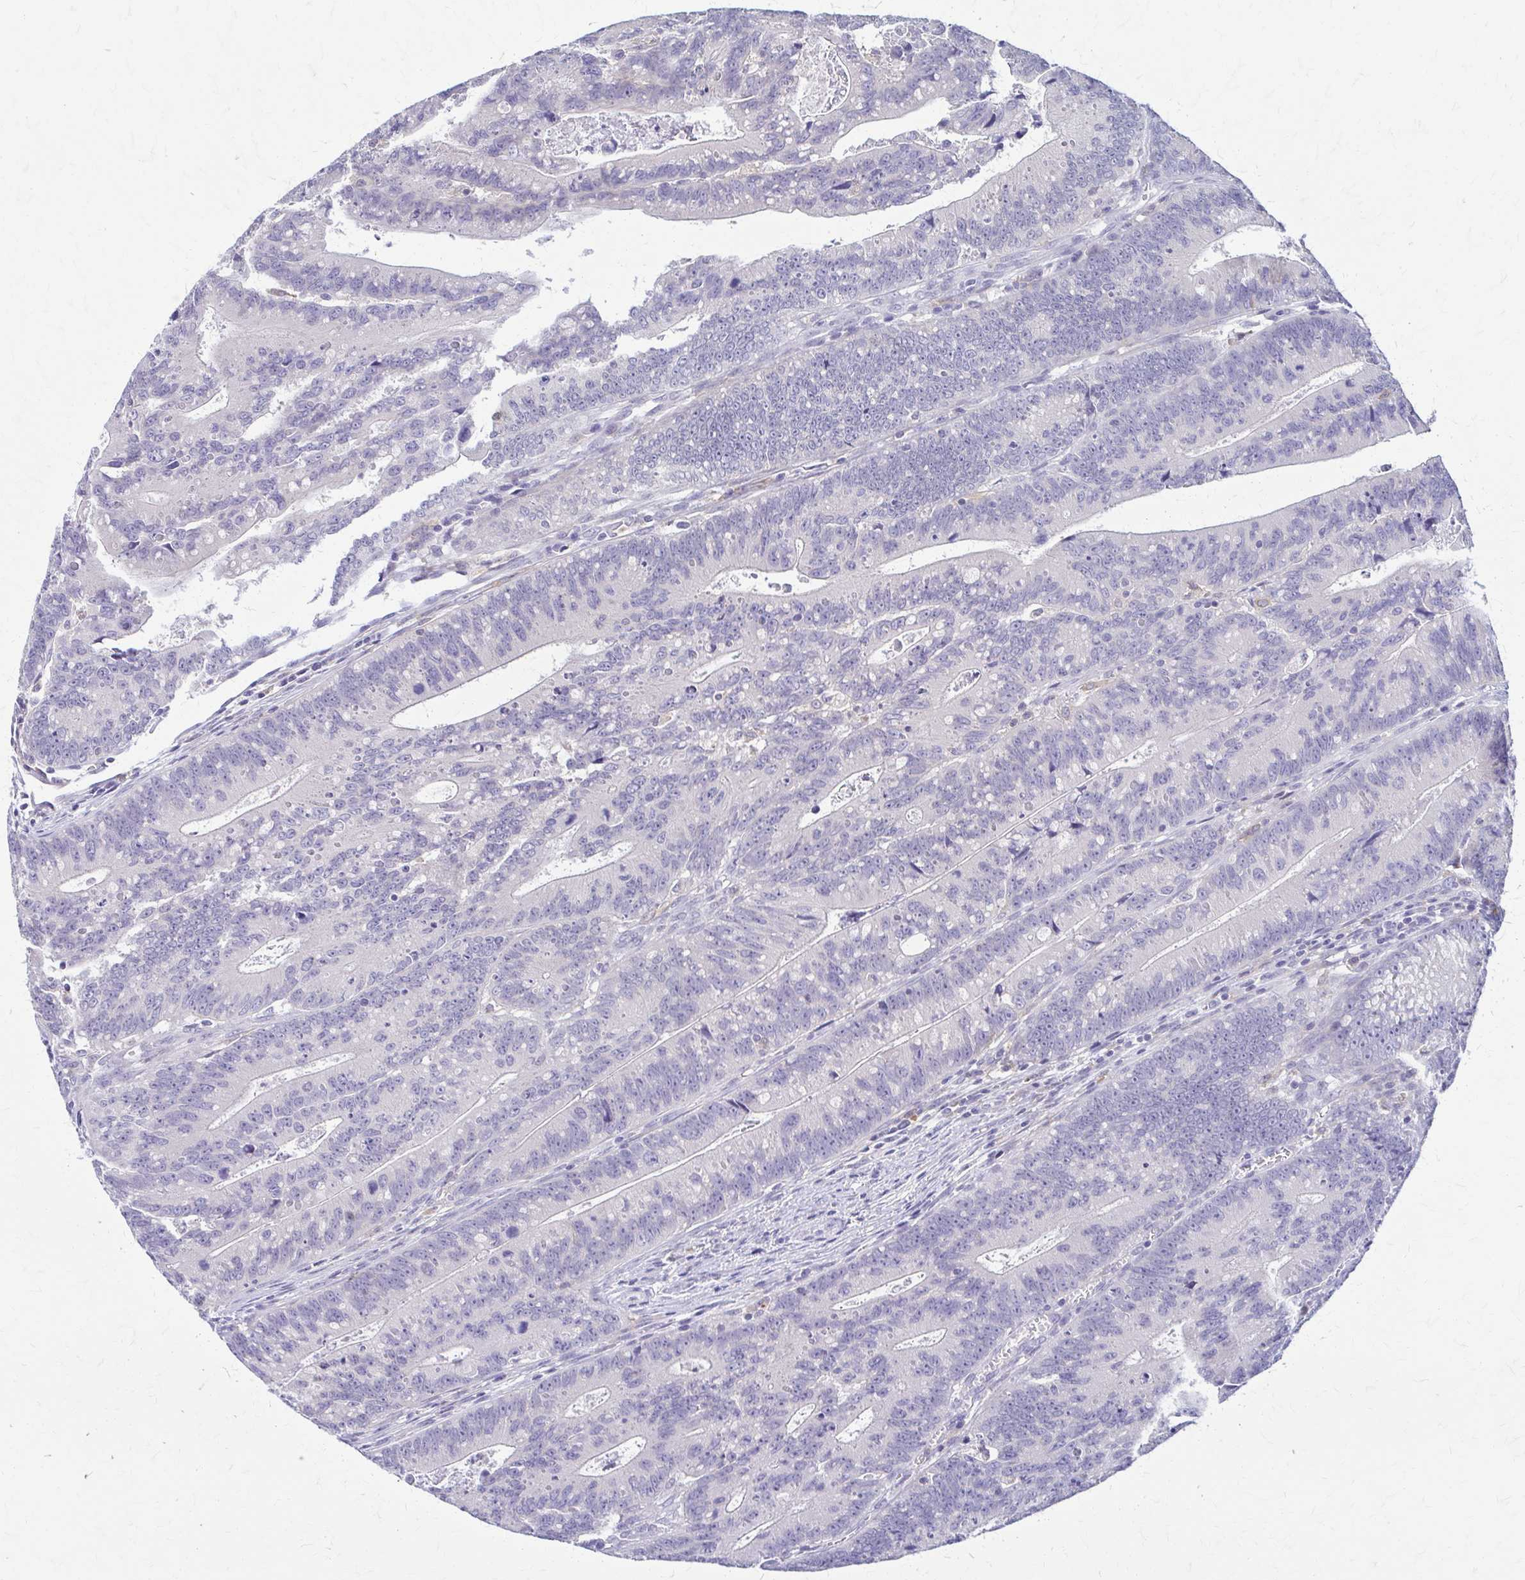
{"staining": {"intensity": "negative", "quantity": "none", "location": "none"}, "tissue": "colorectal cancer", "cell_type": "Tumor cells", "image_type": "cancer", "snomed": [{"axis": "morphology", "description": "Adenocarcinoma, NOS"}, {"axis": "topography", "description": "Rectum"}], "caption": "A photomicrograph of colorectal adenocarcinoma stained for a protein shows no brown staining in tumor cells.", "gene": "PIK3AP1", "patient": {"sex": "female", "age": 81}}